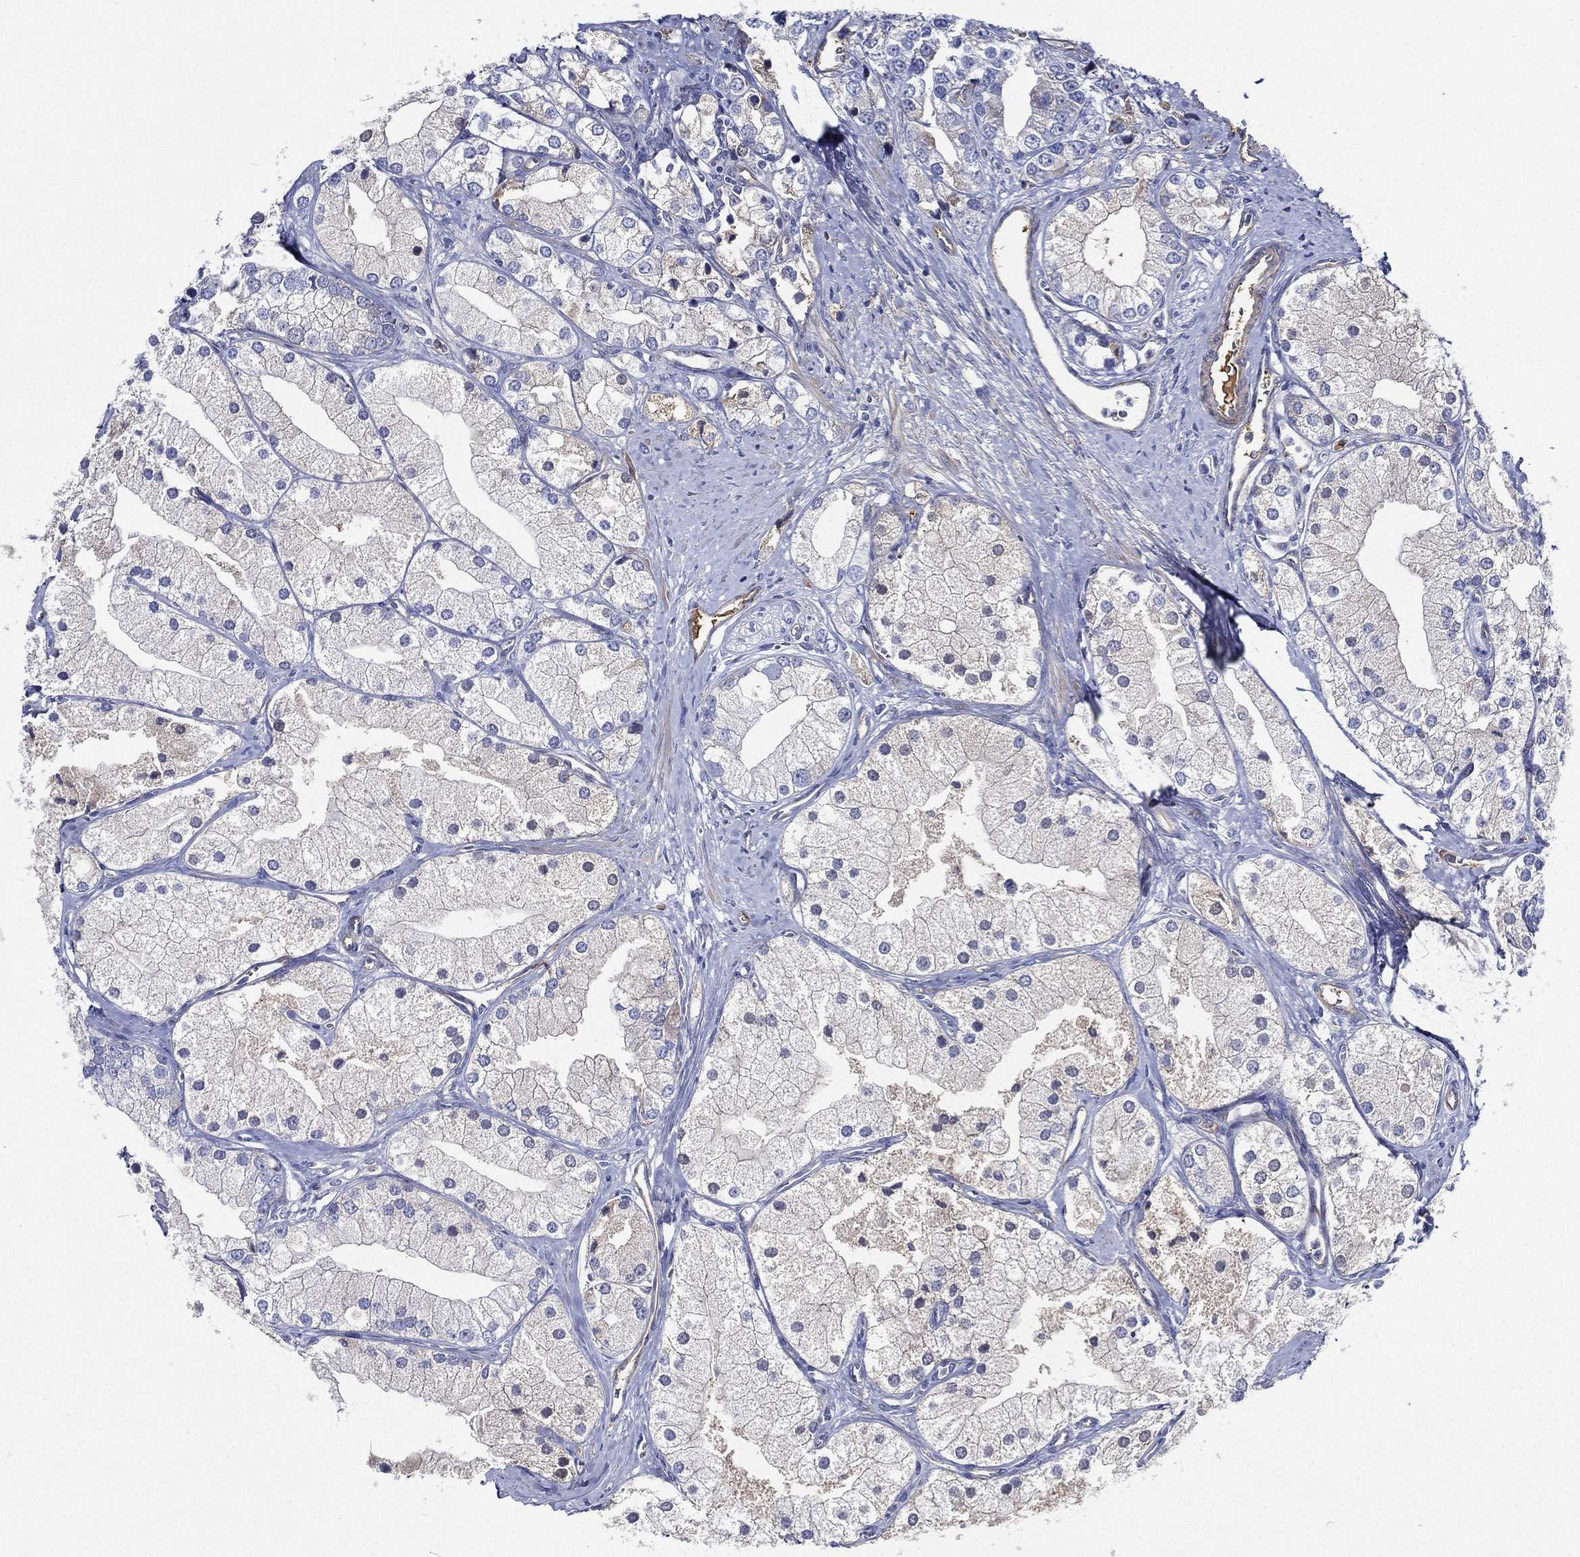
{"staining": {"intensity": "negative", "quantity": "none", "location": "none"}, "tissue": "prostate cancer", "cell_type": "Tumor cells", "image_type": "cancer", "snomed": [{"axis": "morphology", "description": "Adenocarcinoma, NOS"}, {"axis": "topography", "description": "Prostate and seminal vesicle, NOS"}, {"axis": "topography", "description": "Prostate"}], "caption": "Immunohistochemistry (IHC) of human prostate cancer displays no staining in tumor cells.", "gene": "TMPRSS11D", "patient": {"sex": "male", "age": 79}}